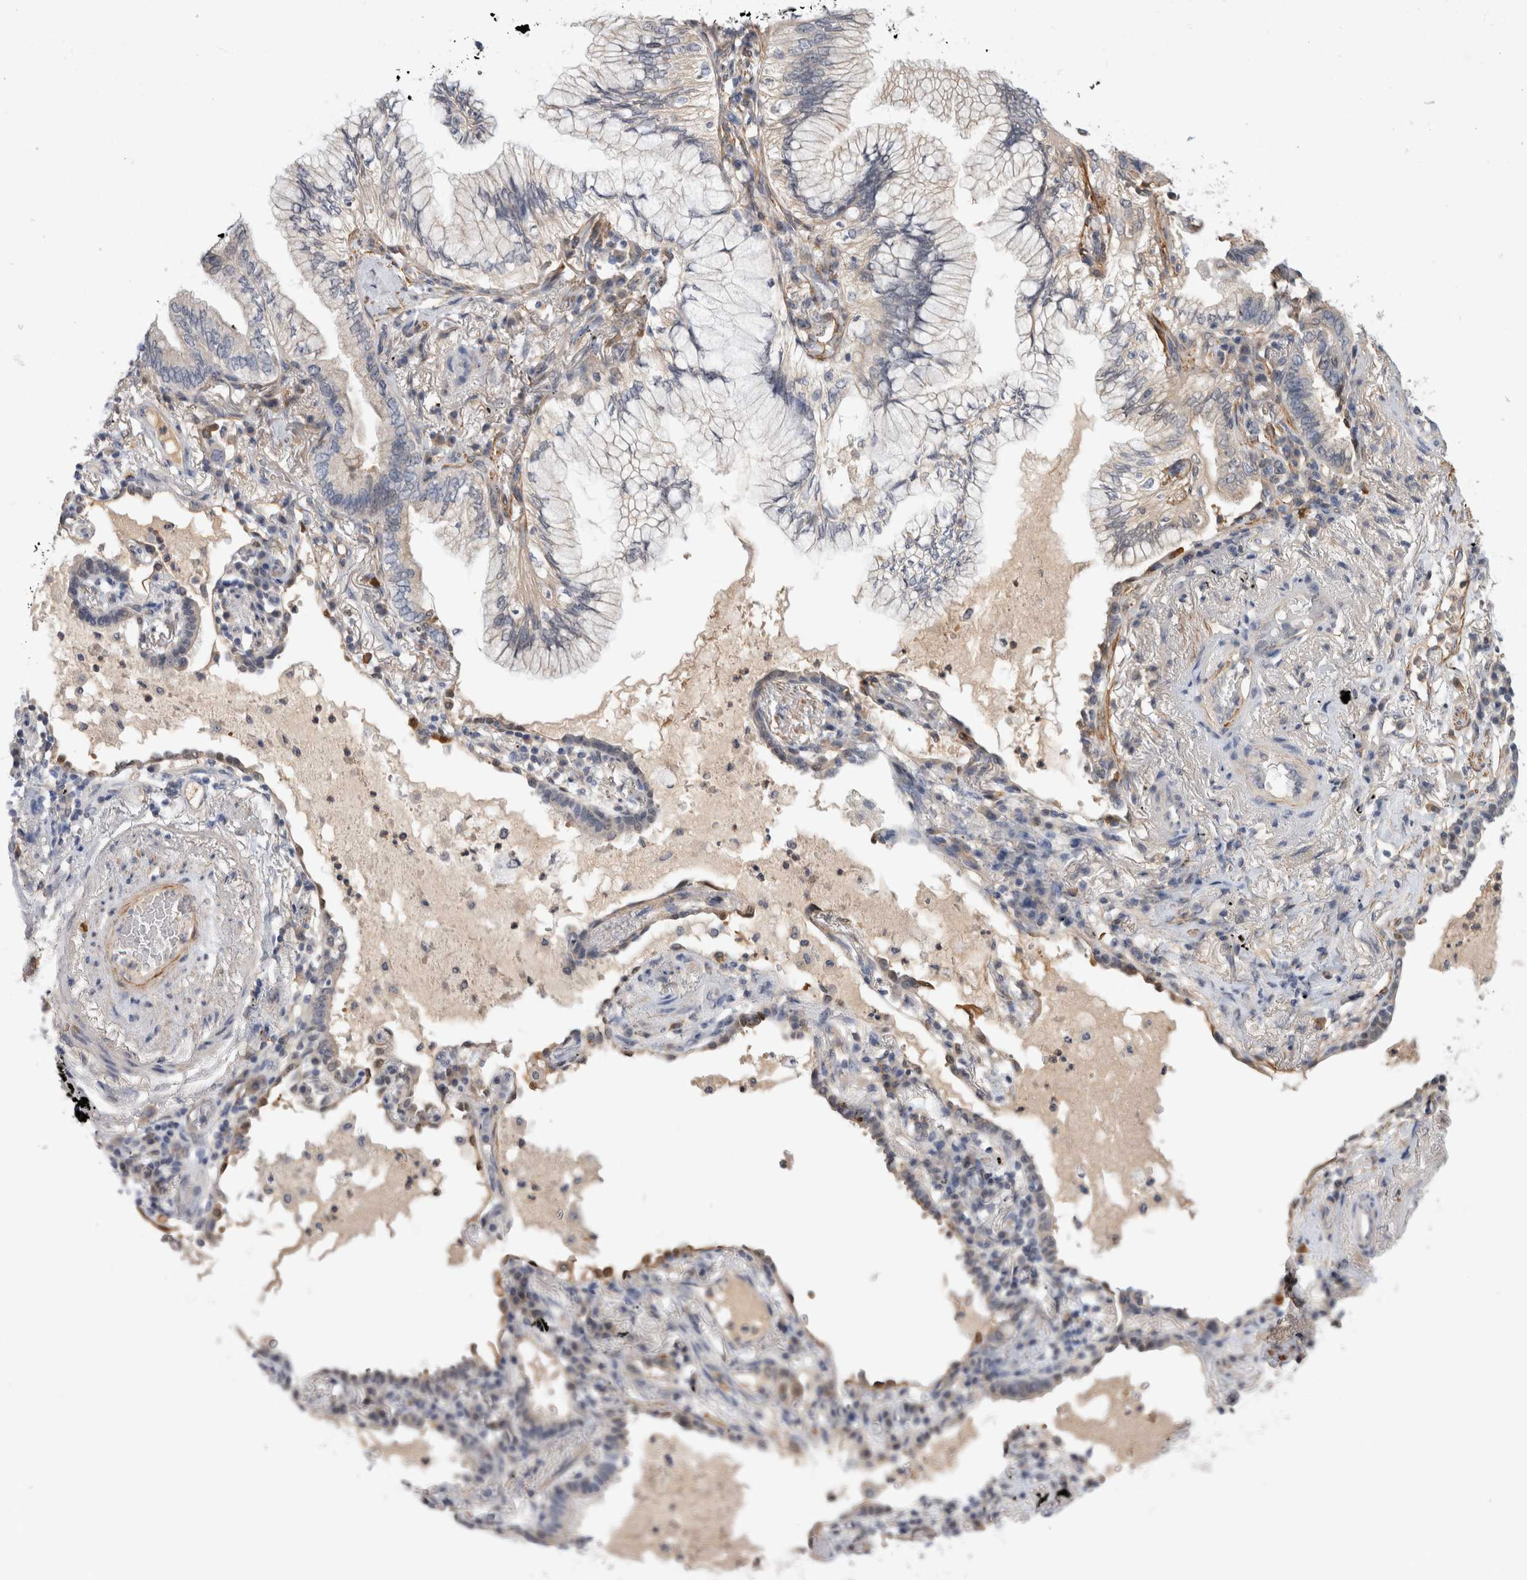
{"staining": {"intensity": "weak", "quantity": "25%-75%", "location": "cytoplasmic/membranous,nuclear"}, "tissue": "lung cancer", "cell_type": "Tumor cells", "image_type": "cancer", "snomed": [{"axis": "morphology", "description": "Adenocarcinoma, NOS"}, {"axis": "topography", "description": "Lung"}], "caption": "Adenocarcinoma (lung) stained for a protein (brown) demonstrates weak cytoplasmic/membranous and nuclear positive staining in about 25%-75% of tumor cells.", "gene": "PGM1", "patient": {"sex": "female", "age": 70}}